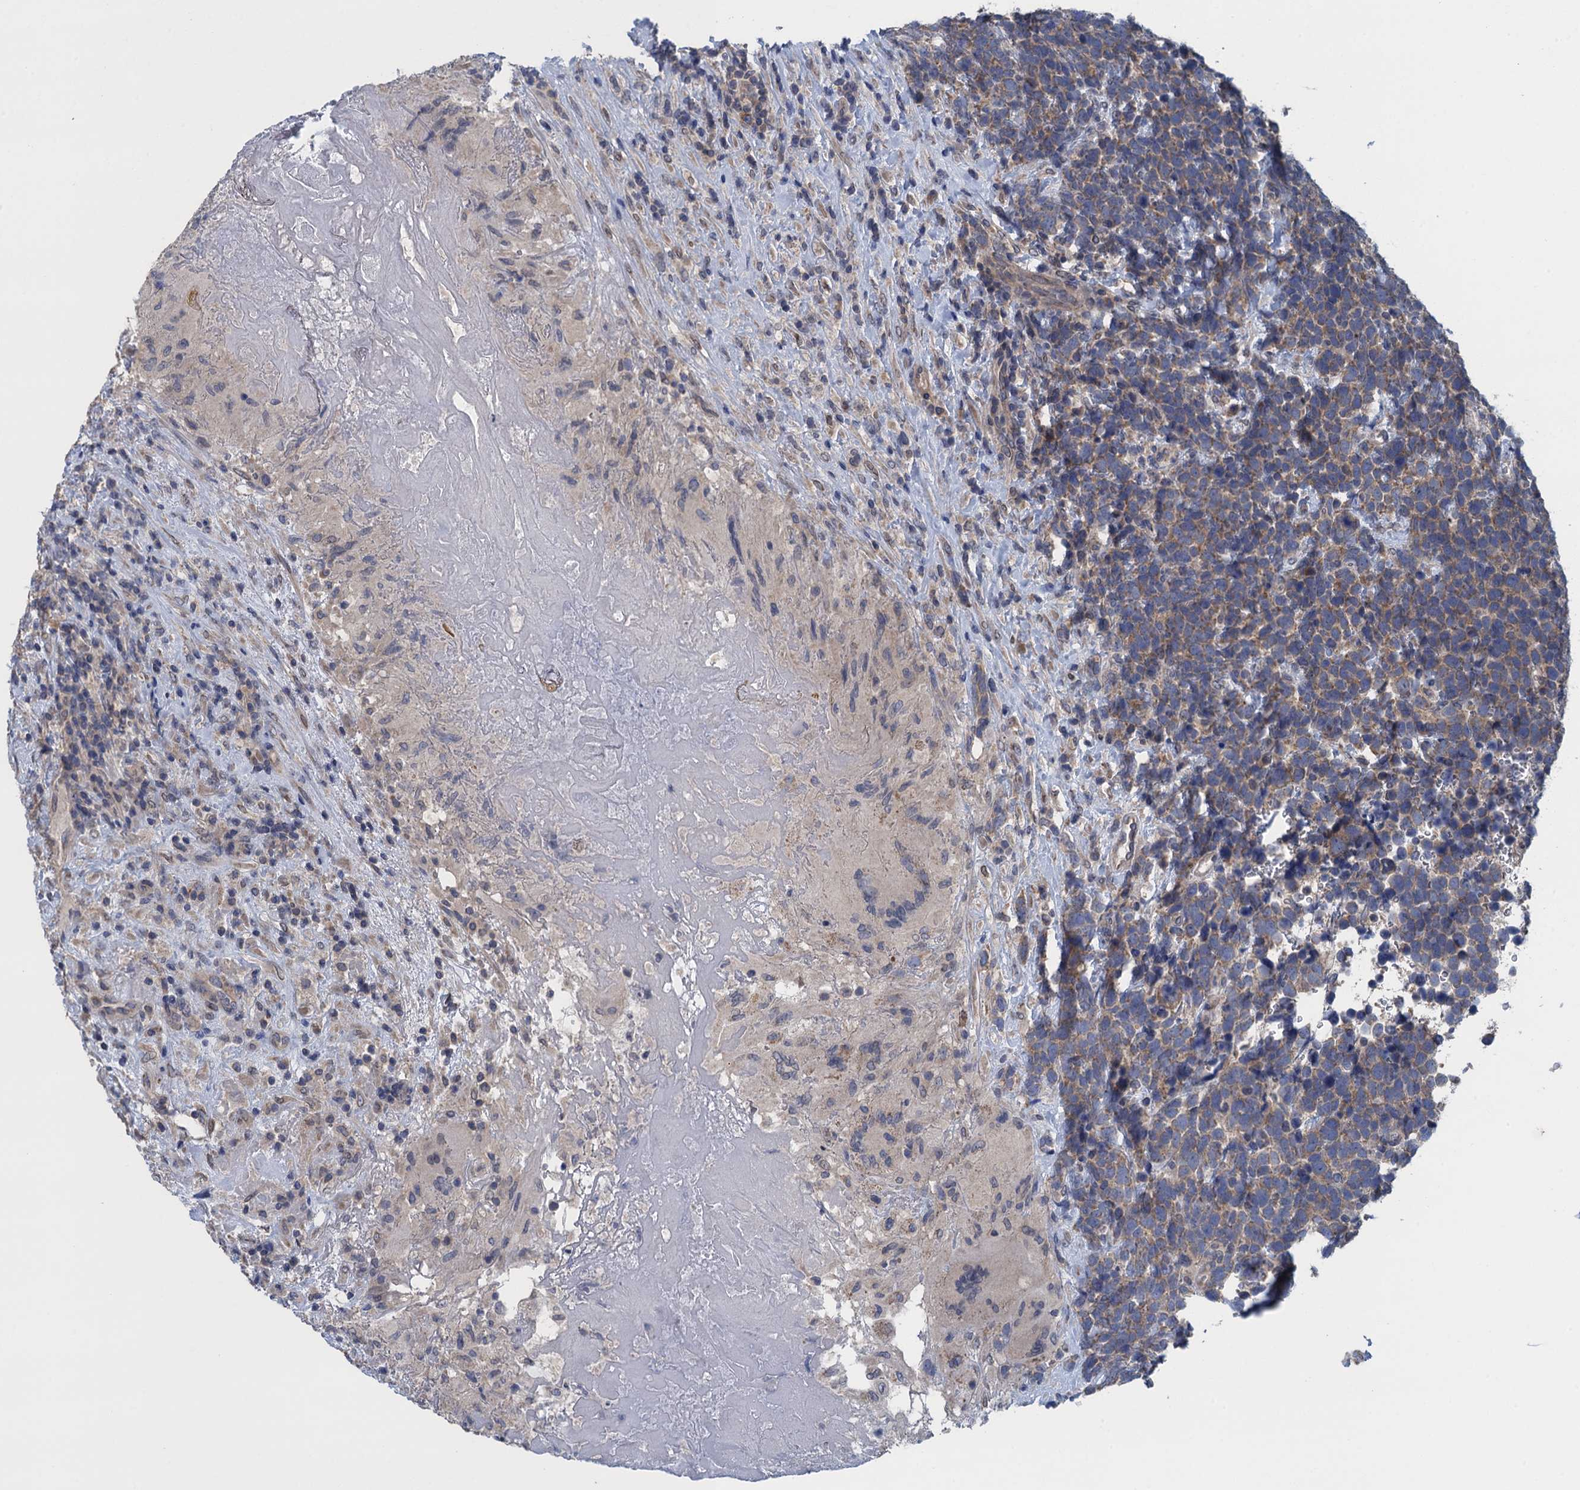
{"staining": {"intensity": "weak", "quantity": ">75%", "location": "cytoplasmic/membranous"}, "tissue": "urothelial cancer", "cell_type": "Tumor cells", "image_type": "cancer", "snomed": [{"axis": "morphology", "description": "Urothelial carcinoma, High grade"}, {"axis": "topography", "description": "Urinary bladder"}], "caption": "High-power microscopy captured an IHC histopathology image of urothelial carcinoma (high-grade), revealing weak cytoplasmic/membranous positivity in about >75% of tumor cells. (Stains: DAB (3,3'-diaminobenzidine) in brown, nuclei in blue, Microscopy: brightfield microscopy at high magnification).", "gene": "CTU2", "patient": {"sex": "female", "age": 82}}